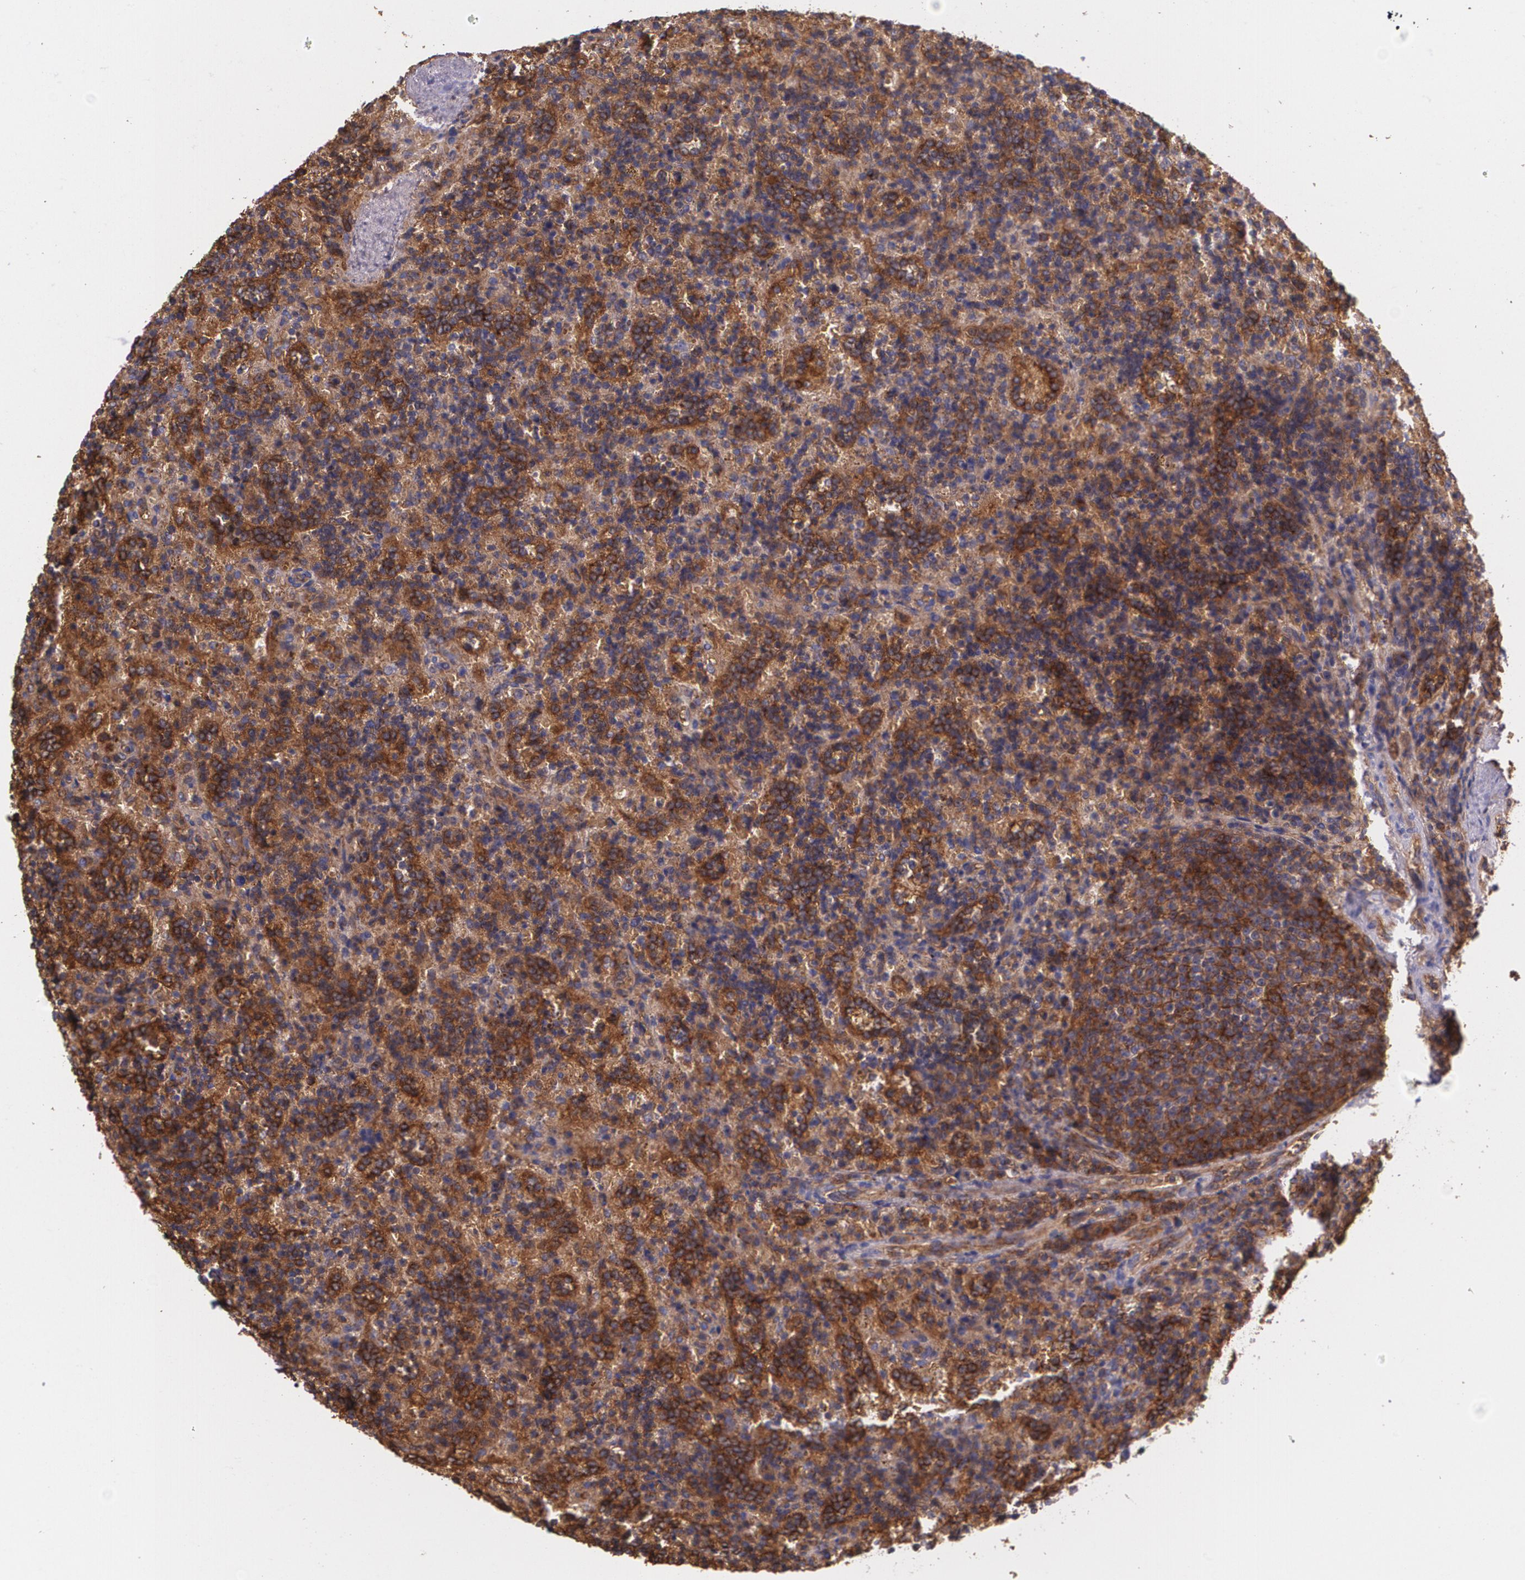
{"staining": {"intensity": "moderate", "quantity": "25%-75%", "location": "cytoplasmic/membranous"}, "tissue": "lymphoma", "cell_type": "Tumor cells", "image_type": "cancer", "snomed": [{"axis": "morphology", "description": "Malignant lymphoma, non-Hodgkin's type, Low grade"}, {"axis": "topography", "description": "Spleen"}], "caption": "High-power microscopy captured an immunohistochemistry image of lymphoma, revealing moderate cytoplasmic/membranous positivity in about 25%-75% of tumor cells.", "gene": "B2M", "patient": {"sex": "male", "age": 67}}